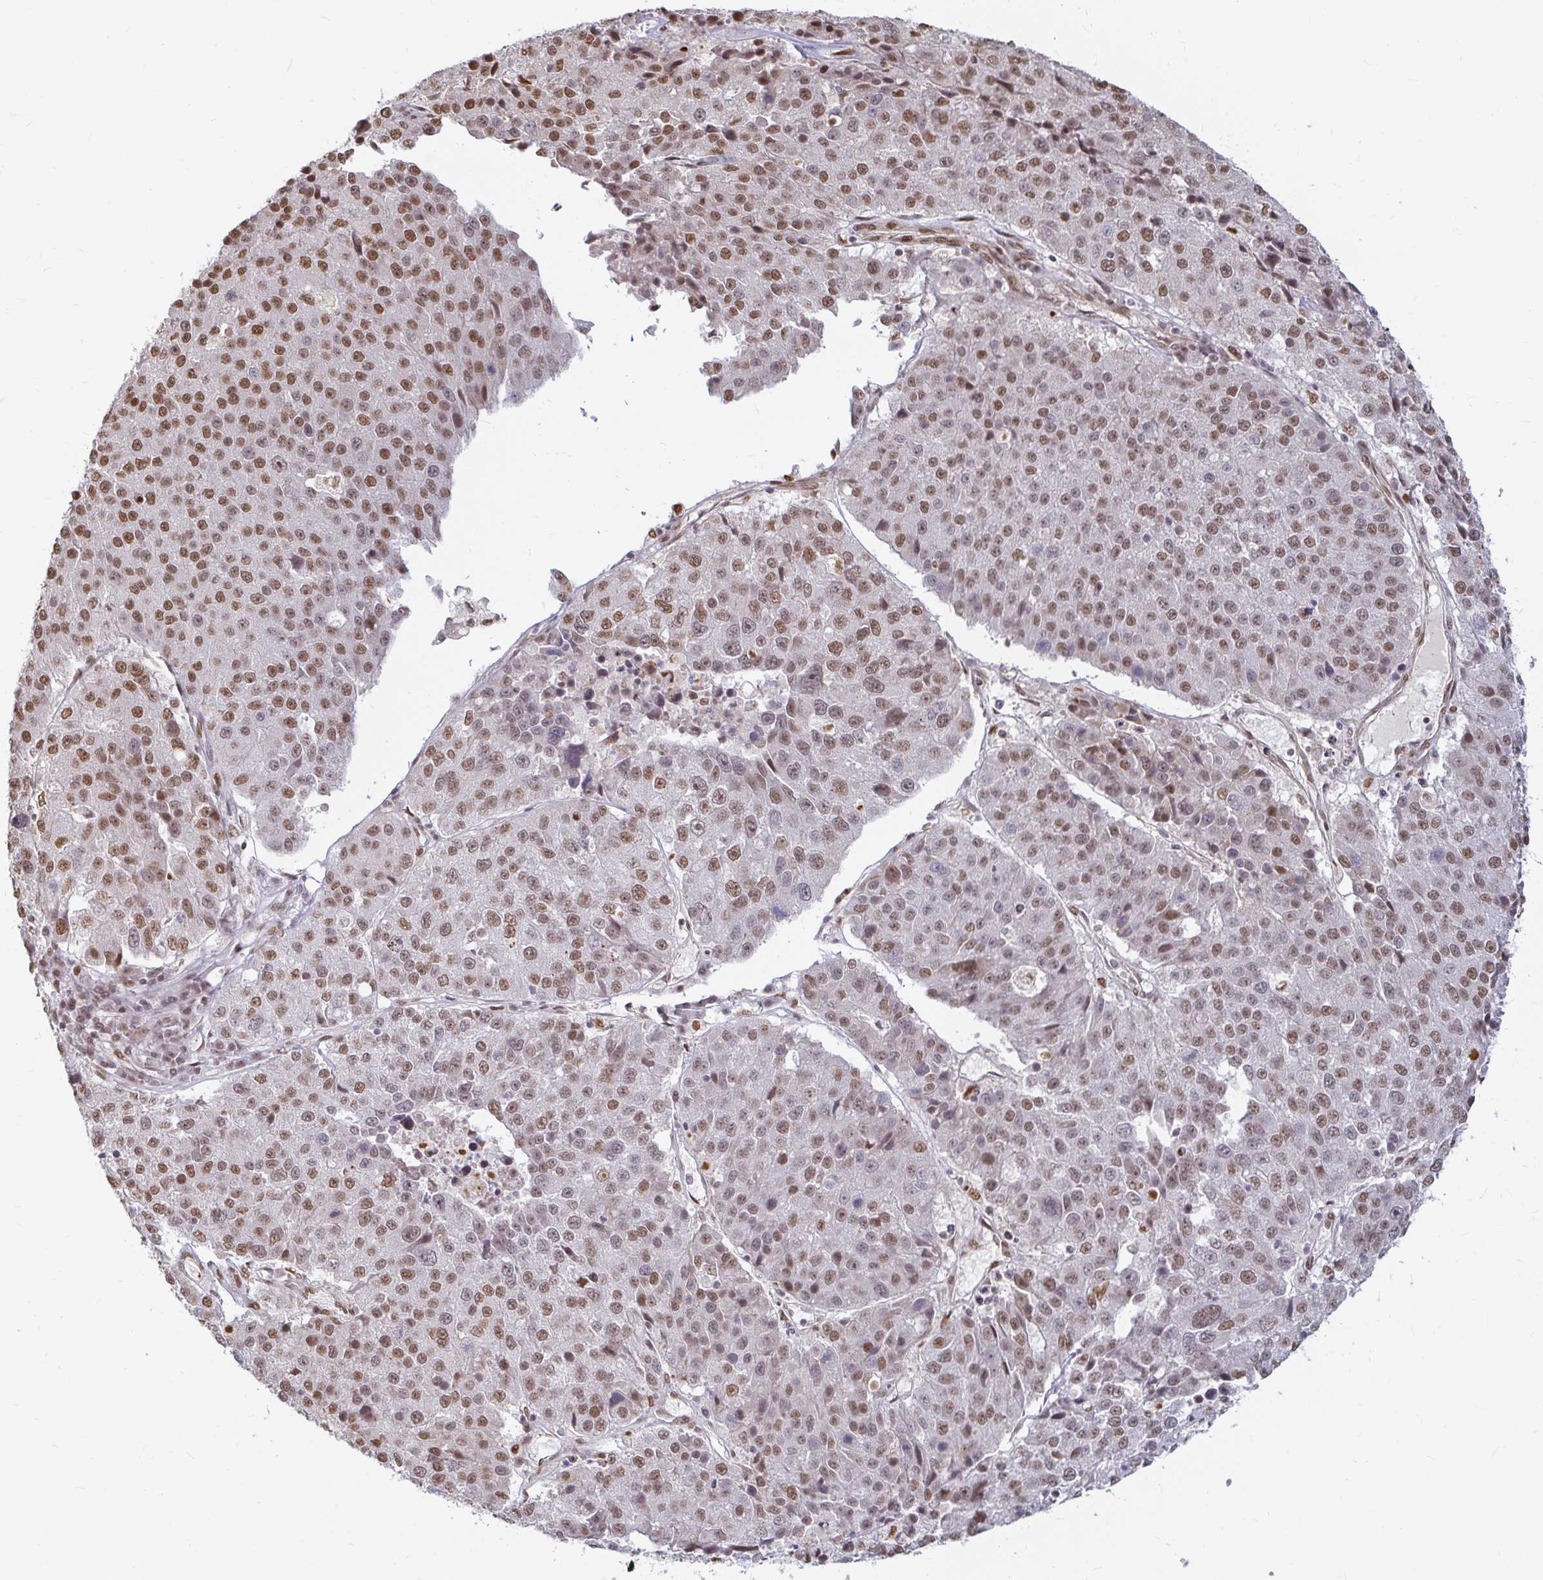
{"staining": {"intensity": "moderate", "quantity": ">75%", "location": "nuclear"}, "tissue": "stomach cancer", "cell_type": "Tumor cells", "image_type": "cancer", "snomed": [{"axis": "morphology", "description": "Adenocarcinoma, NOS"}, {"axis": "topography", "description": "Stomach"}], "caption": "Stomach cancer (adenocarcinoma) stained with DAB (3,3'-diaminobenzidine) immunohistochemistry (IHC) shows medium levels of moderate nuclear positivity in about >75% of tumor cells.", "gene": "HNRNPU", "patient": {"sex": "male", "age": 71}}